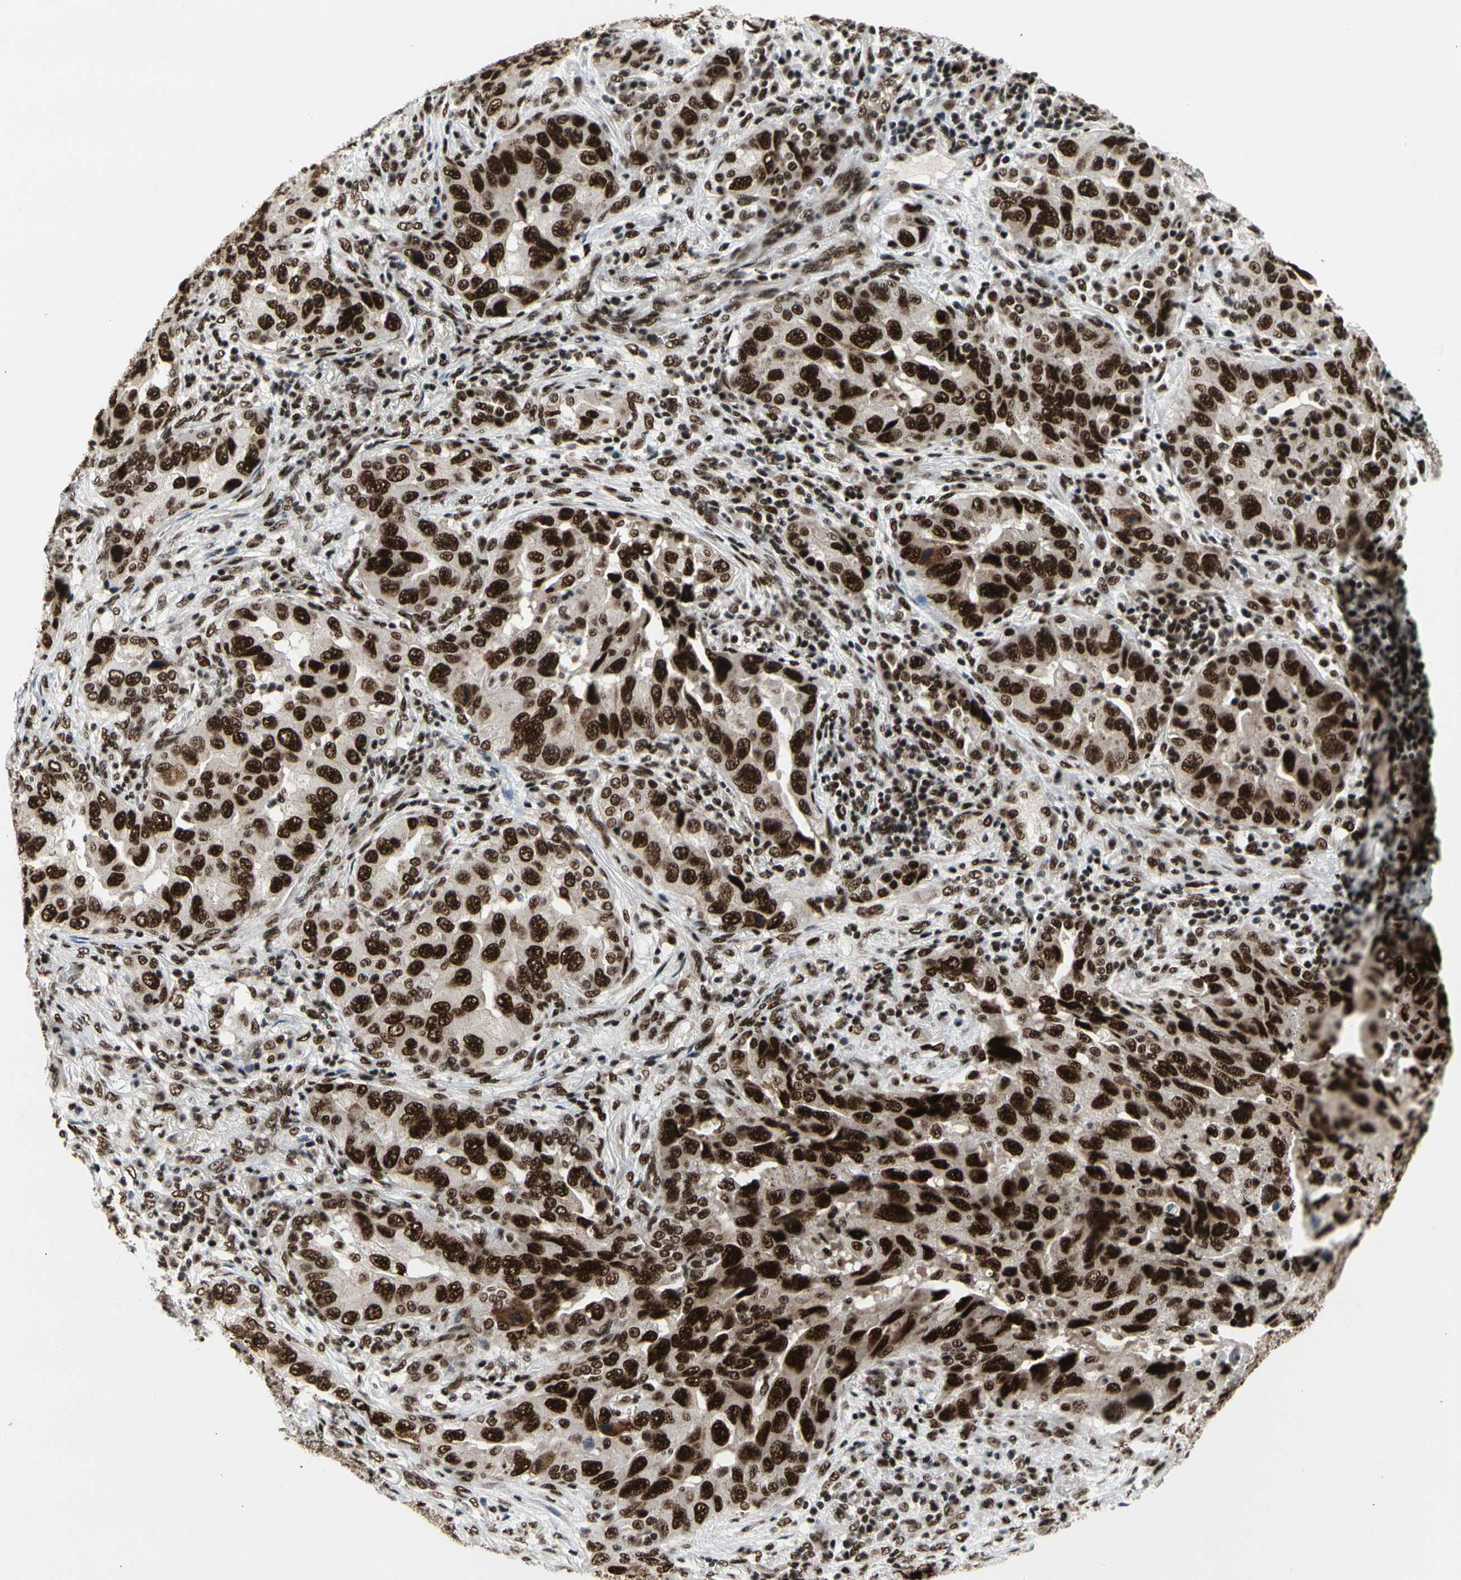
{"staining": {"intensity": "strong", "quantity": ">75%", "location": "nuclear"}, "tissue": "lung cancer", "cell_type": "Tumor cells", "image_type": "cancer", "snomed": [{"axis": "morphology", "description": "Adenocarcinoma, NOS"}, {"axis": "topography", "description": "Lung"}], "caption": "High-magnification brightfield microscopy of adenocarcinoma (lung) stained with DAB (brown) and counterstained with hematoxylin (blue). tumor cells exhibit strong nuclear expression is seen in approximately>75% of cells.", "gene": "SRSF11", "patient": {"sex": "female", "age": 65}}